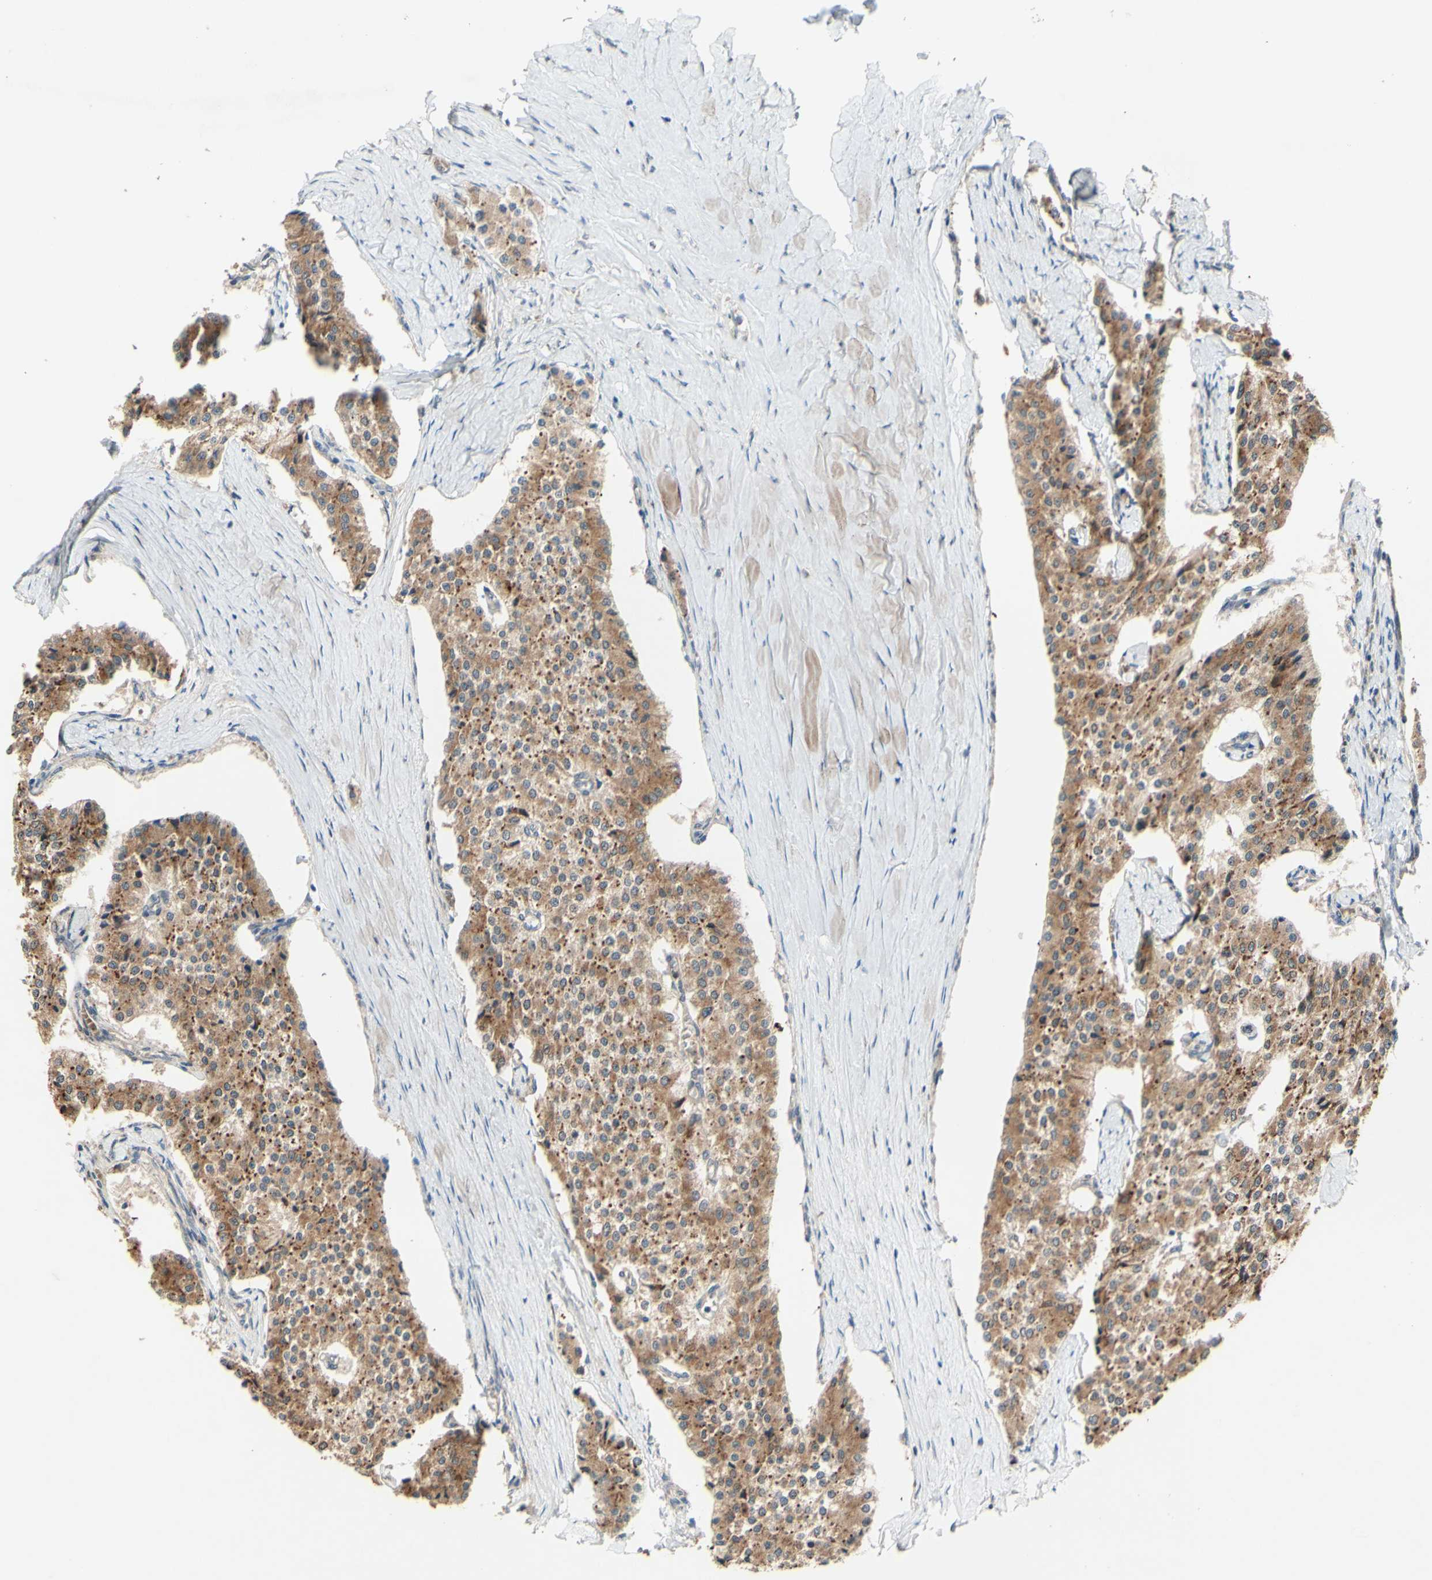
{"staining": {"intensity": "moderate", "quantity": ">75%", "location": "cytoplasmic/membranous"}, "tissue": "carcinoid", "cell_type": "Tumor cells", "image_type": "cancer", "snomed": [{"axis": "morphology", "description": "Carcinoid, malignant, NOS"}, {"axis": "topography", "description": "Colon"}], "caption": "Immunohistochemical staining of human carcinoid exhibits moderate cytoplasmic/membranous protein positivity in approximately >75% of tumor cells.", "gene": "PDGFB", "patient": {"sex": "female", "age": 52}}